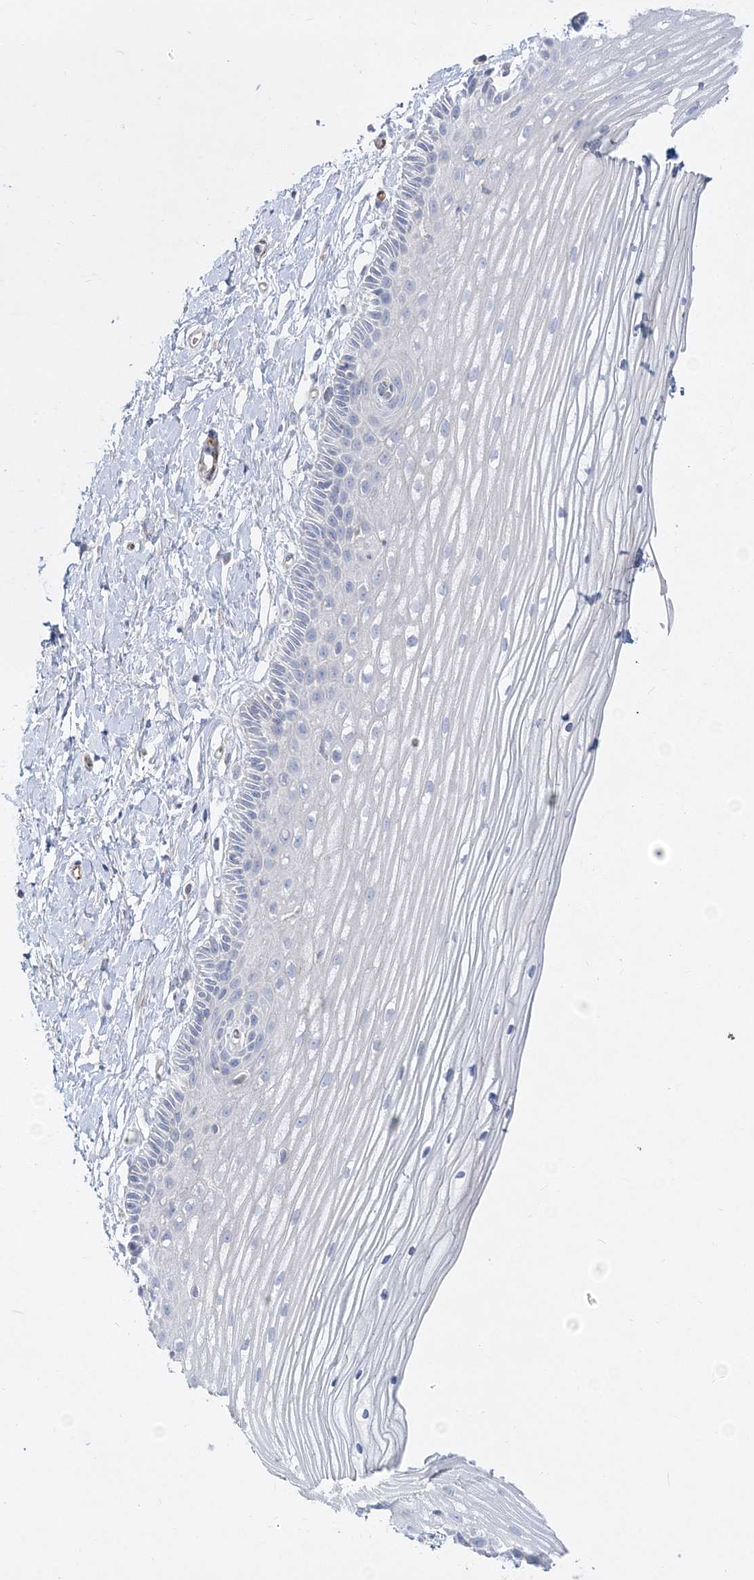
{"staining": {"intensity": "negative", "quantity": "none", "location": "none"}, "tissue": "vagina", "cell_type": "Squamous epithelial cells", "image_type": "normal", "snomed": [{"axis": "morphology", "description": "Normal tissue, NOS"}, {"axis": "topography", "description": "Vagina"}, {"axis": "topography", "description": "Cervix"}], "caption": "Photomicrograph shows no protein positivity in squamous epithelial cells of normal vagina.", "gene": "GPAT2", "patient": {"sex": "female", "age": 40}}